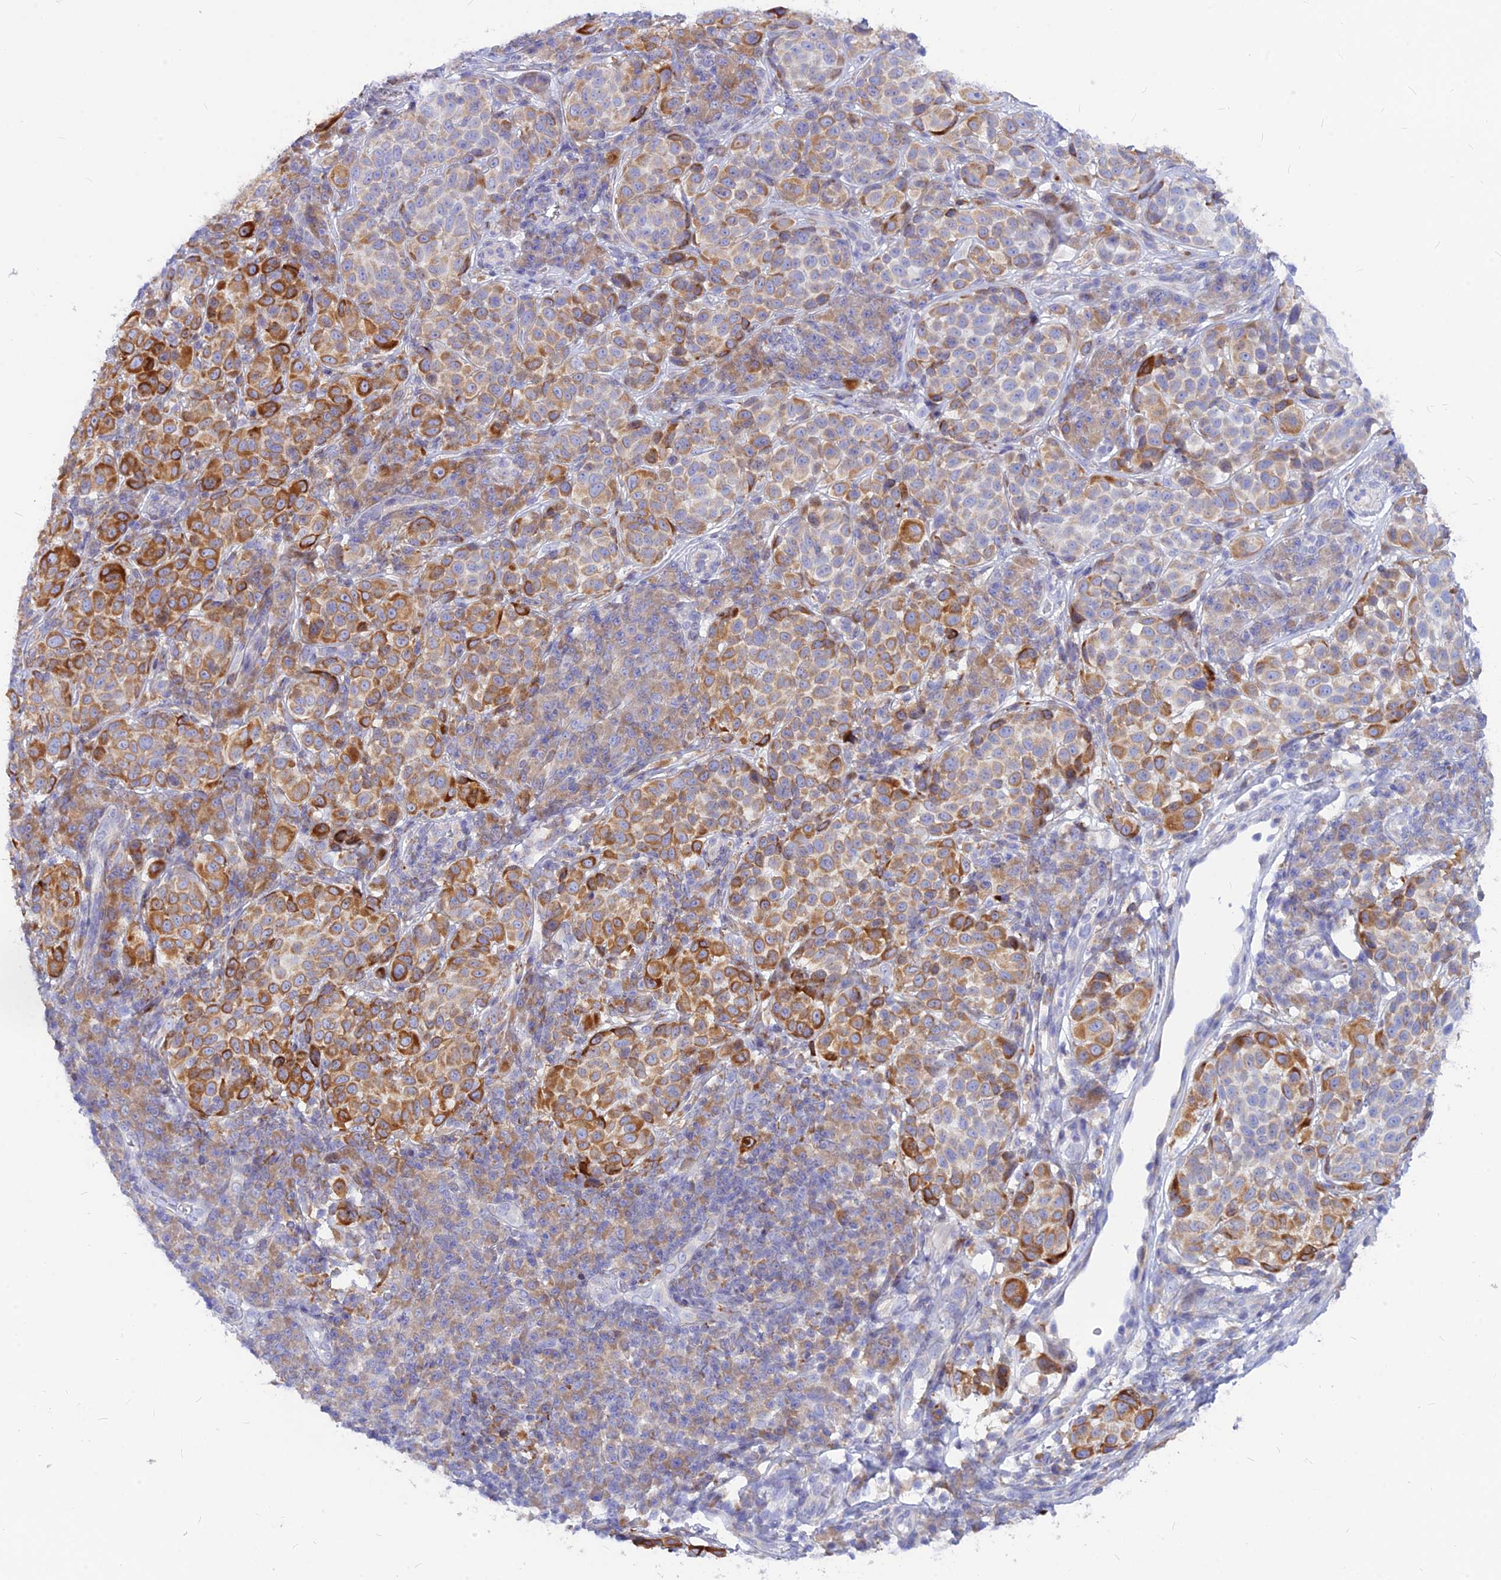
{"staining": {"intensity": "moderate", "quantity": "25%-75%", "location": "cytoplasmic/membranous"}, "tissue": "melanoma", "cell_type": "Tumor cells", "image_type": "cancer", "snomed": [{"axis": "morphology", "description": "Malignant melanoma, NOS"}, {"axis": "topography", "description": "Skin"}], "caption": "A micrograph showing moderate cytoplasmic/membranous positivity in about 25%-75% of tumor cells in malignant melanoma, as visualized by brown immunohistochemical staining.", "gene": "CNOT6", "patient": {"sex": "male", "age": 38}}